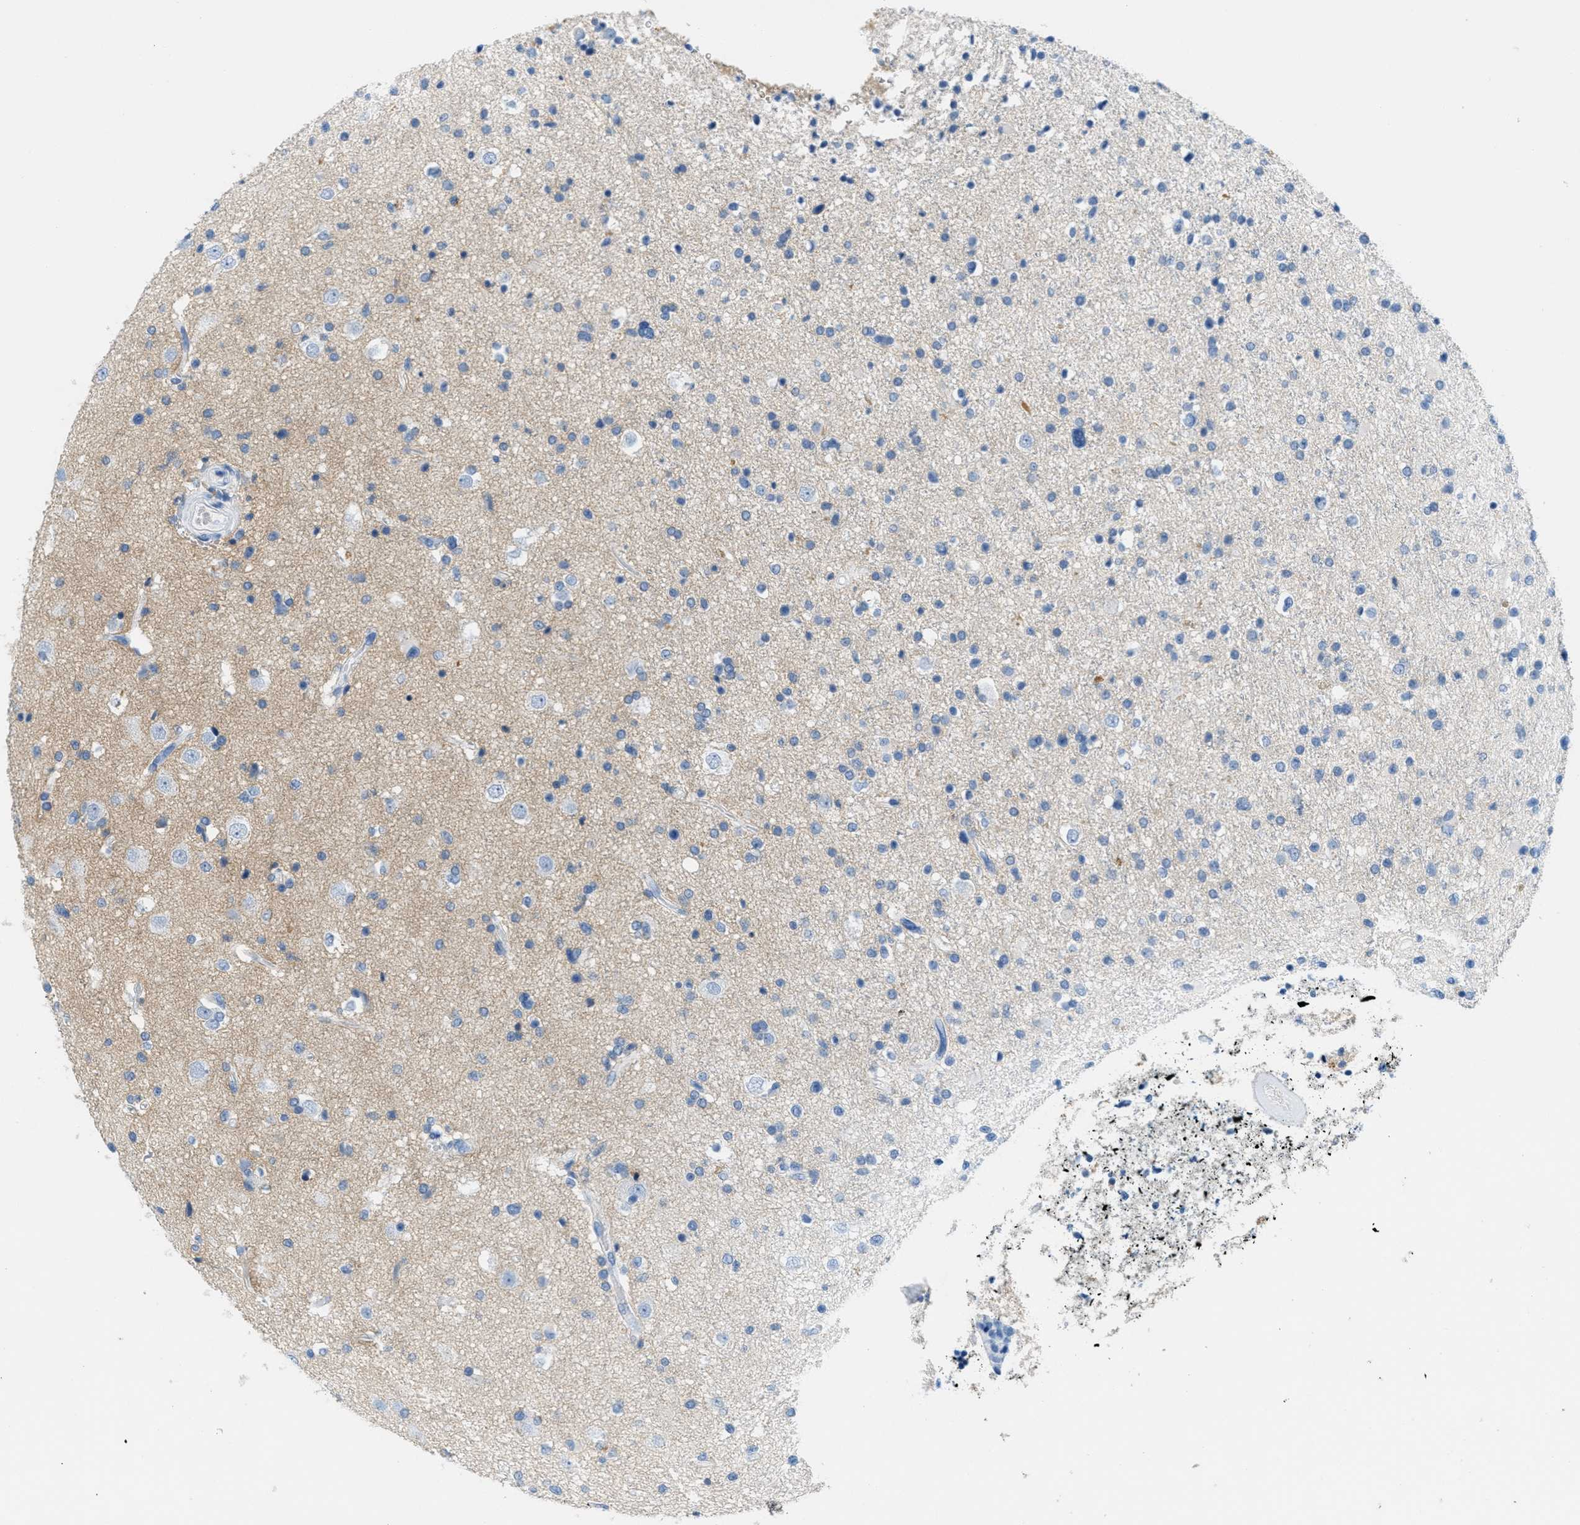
{"staining": {"intensity": "negative", "quantity": "none", "location": "none"}, "tissue": "glioma", "cell_type": "Tumor cells", "image_type": "cancer", "snomed": [{"axis": "morphology", "description": "Glioma, malignant, High grade"}, {"axis": "topography", "description": "Brain"}], "caption": "Immunohistochemical staining of glioma reveals no significant expression in tumor cells. (DAB immunohistochemistry with hematoxylin counter stain).", "gene": "GPM6A", "patient": {"sex": "male", "age": 33}}